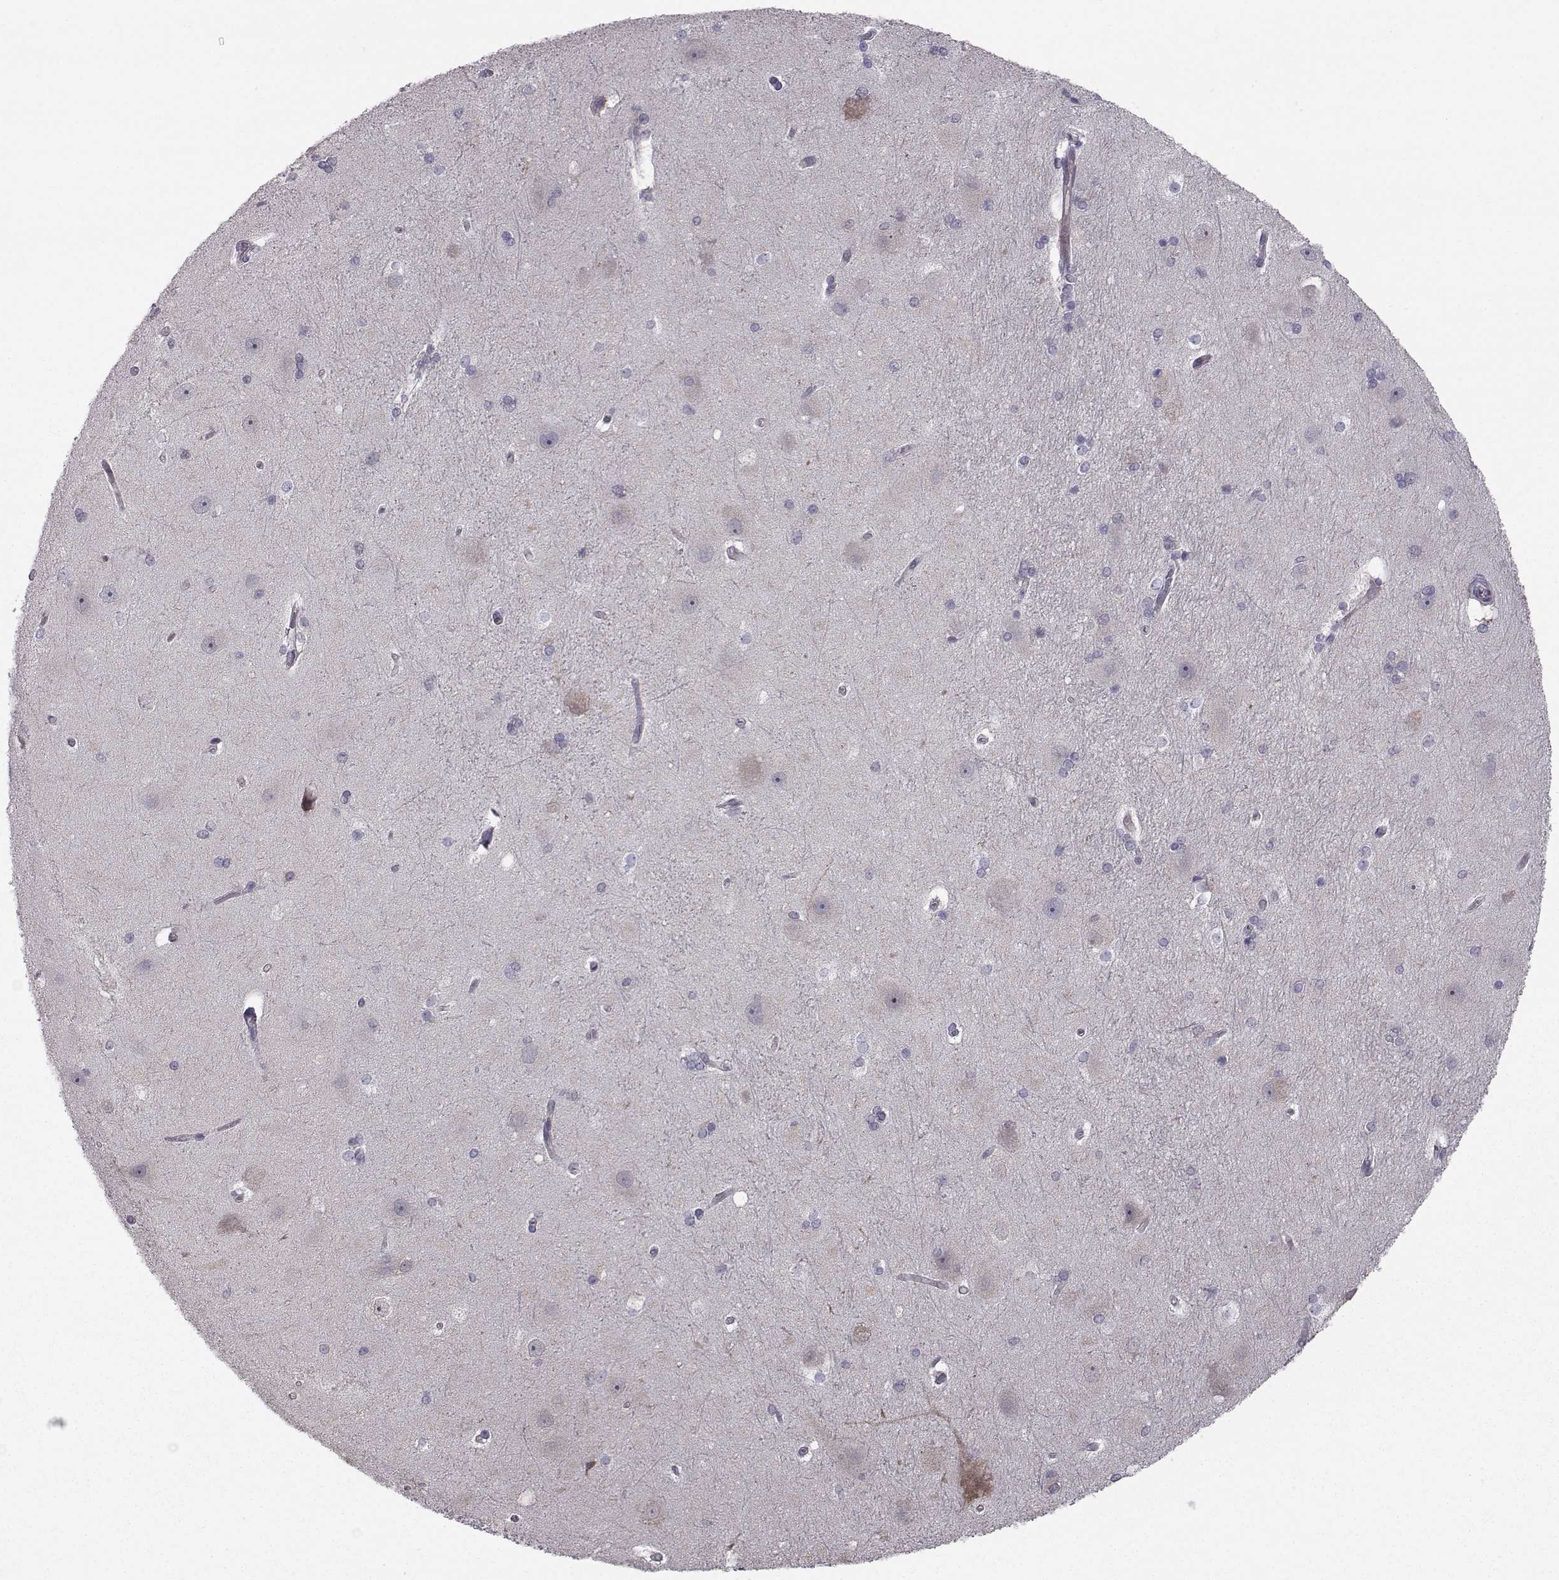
{"staining": {"intensity": "negative", "quantity": "none", "location": "none"}, "tissue": "hippocampus", "cell_type": "Glial cells", "image_type": "normal", "snomed": [{"axis": "morphology", "description": "Normal tissue, NOS"}, {"axis": "topography", "description": "Cerebral cortex"}, {"axis": "topography", "description": "Hippocampus"}], "caption": "The histopathology image displays no staining of glial cells in benign hippocampus. The staining is performed using DAB brown chromogen with nuclei counter-stained in using hematoxylin.", "gene": "HSP90AB1", "patient": {"sex": "female", "age": 19}}